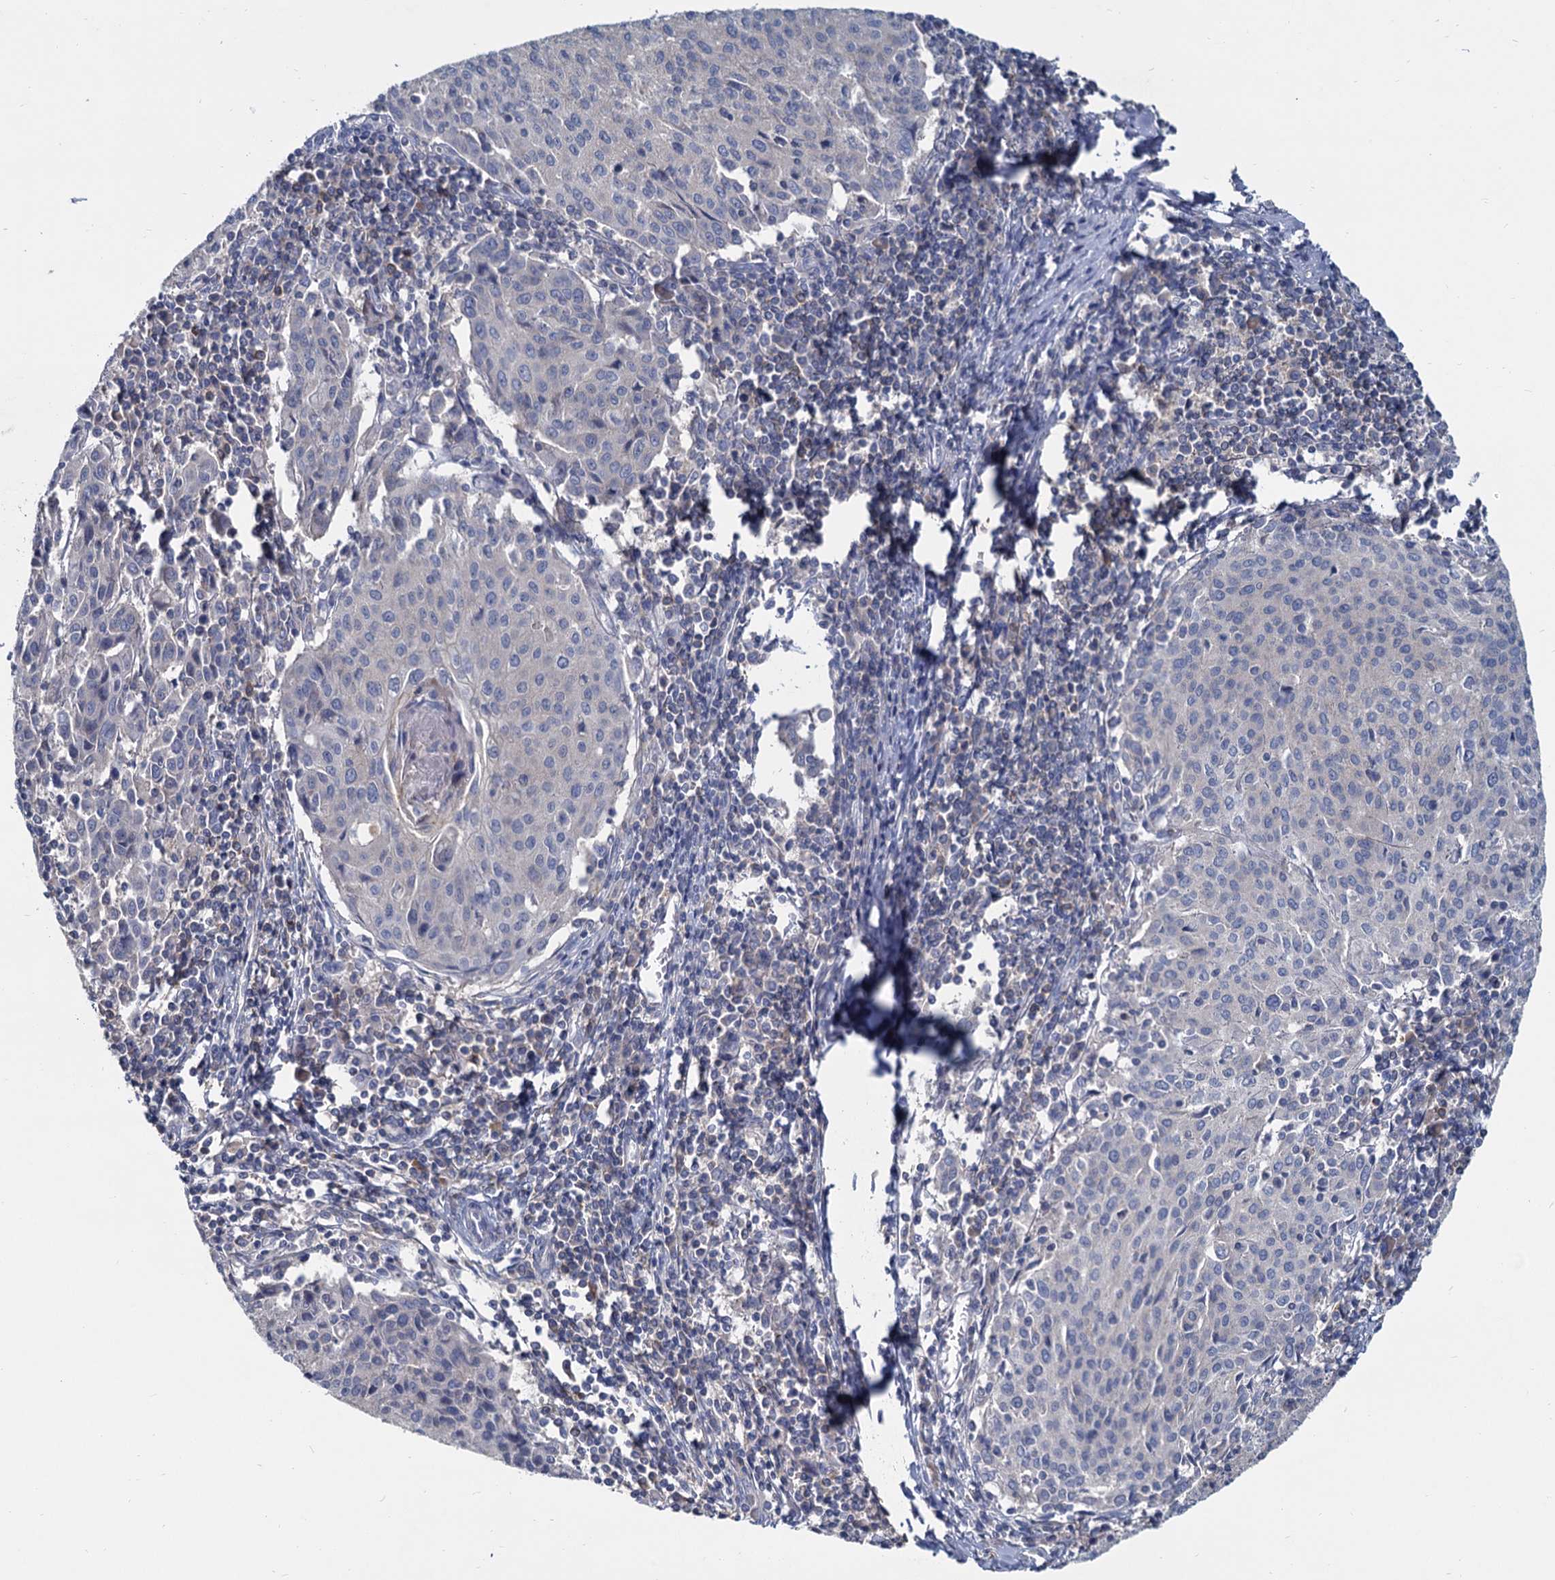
{"staining": {"intensity": "negative", "quantity": "none", "location": "none"}, "tissue": "cervical cancer", "cell_type": "Tumor cells", "image_type": "cancer", "snomed": [{"axis": "morphology", "description": "Squamous cell carcinoma, NOS"}, {"axis": "topography", "description": "Cervix"}], "caption": "The immunohistochemistry histopathology image has no significant staining in tumor cells of cervical cancer tissue.", "gene": "ACSM3", "patient": {"sex": "female", "age": 46}}